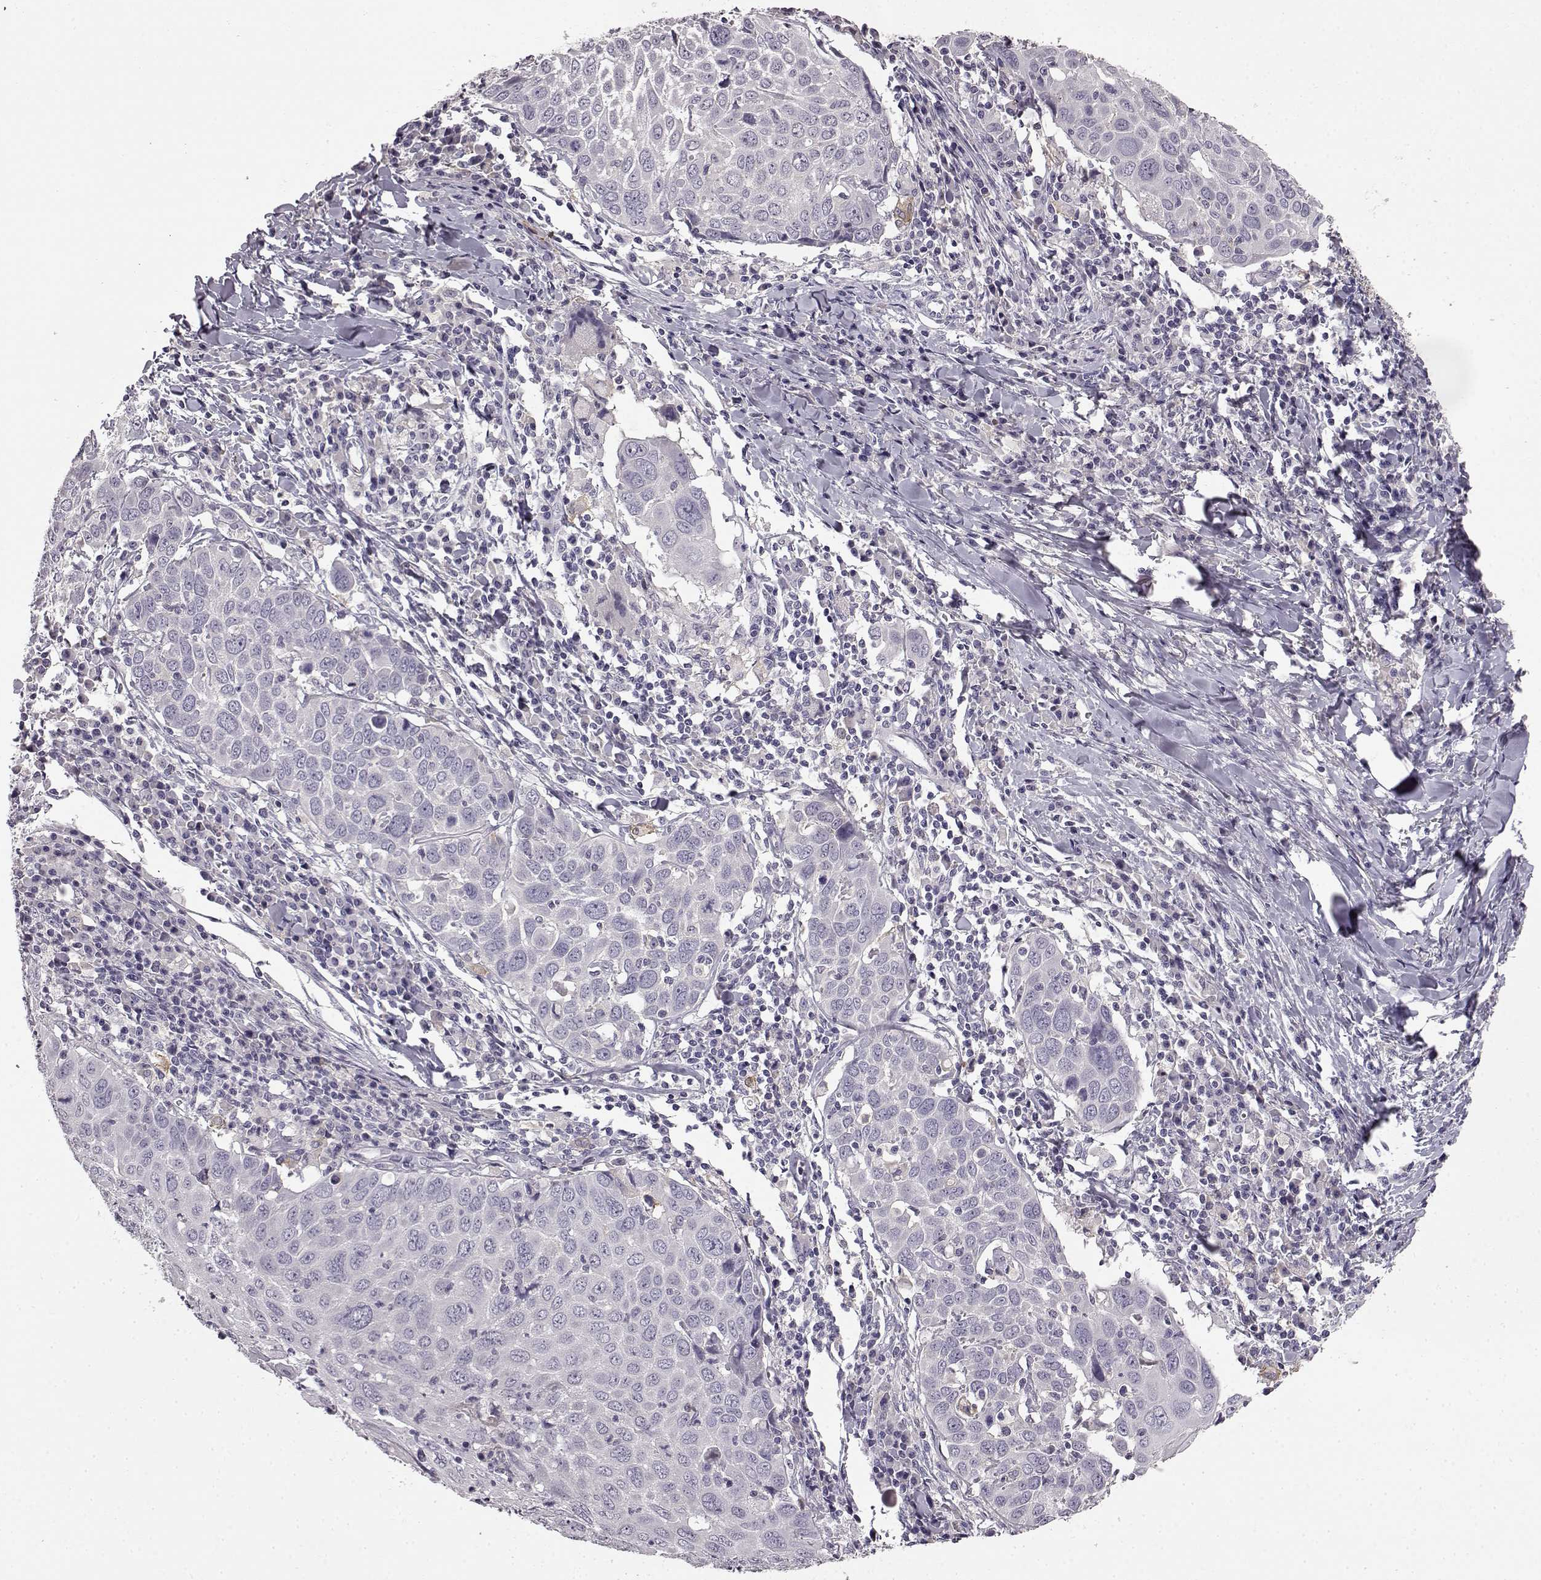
{"staining": {"intensity": "negative", "quantity": "none", "location": "none"}, "tissue": "lung cancer", "cell_type": "Tumor cells", "image_type": "cancer", "snomed": [{"axis": "morphology", "description": "Squamous cell carcinoma, NOS"}, {"axis": "topography", "description": "Lung"}], "caption": "Immunohistochemical staining of squamous cell carcinoma (lung) shows no significant expression in tumor cells.", "gene": "KRT85", "patient": {"sex": "male", "age": 57}}